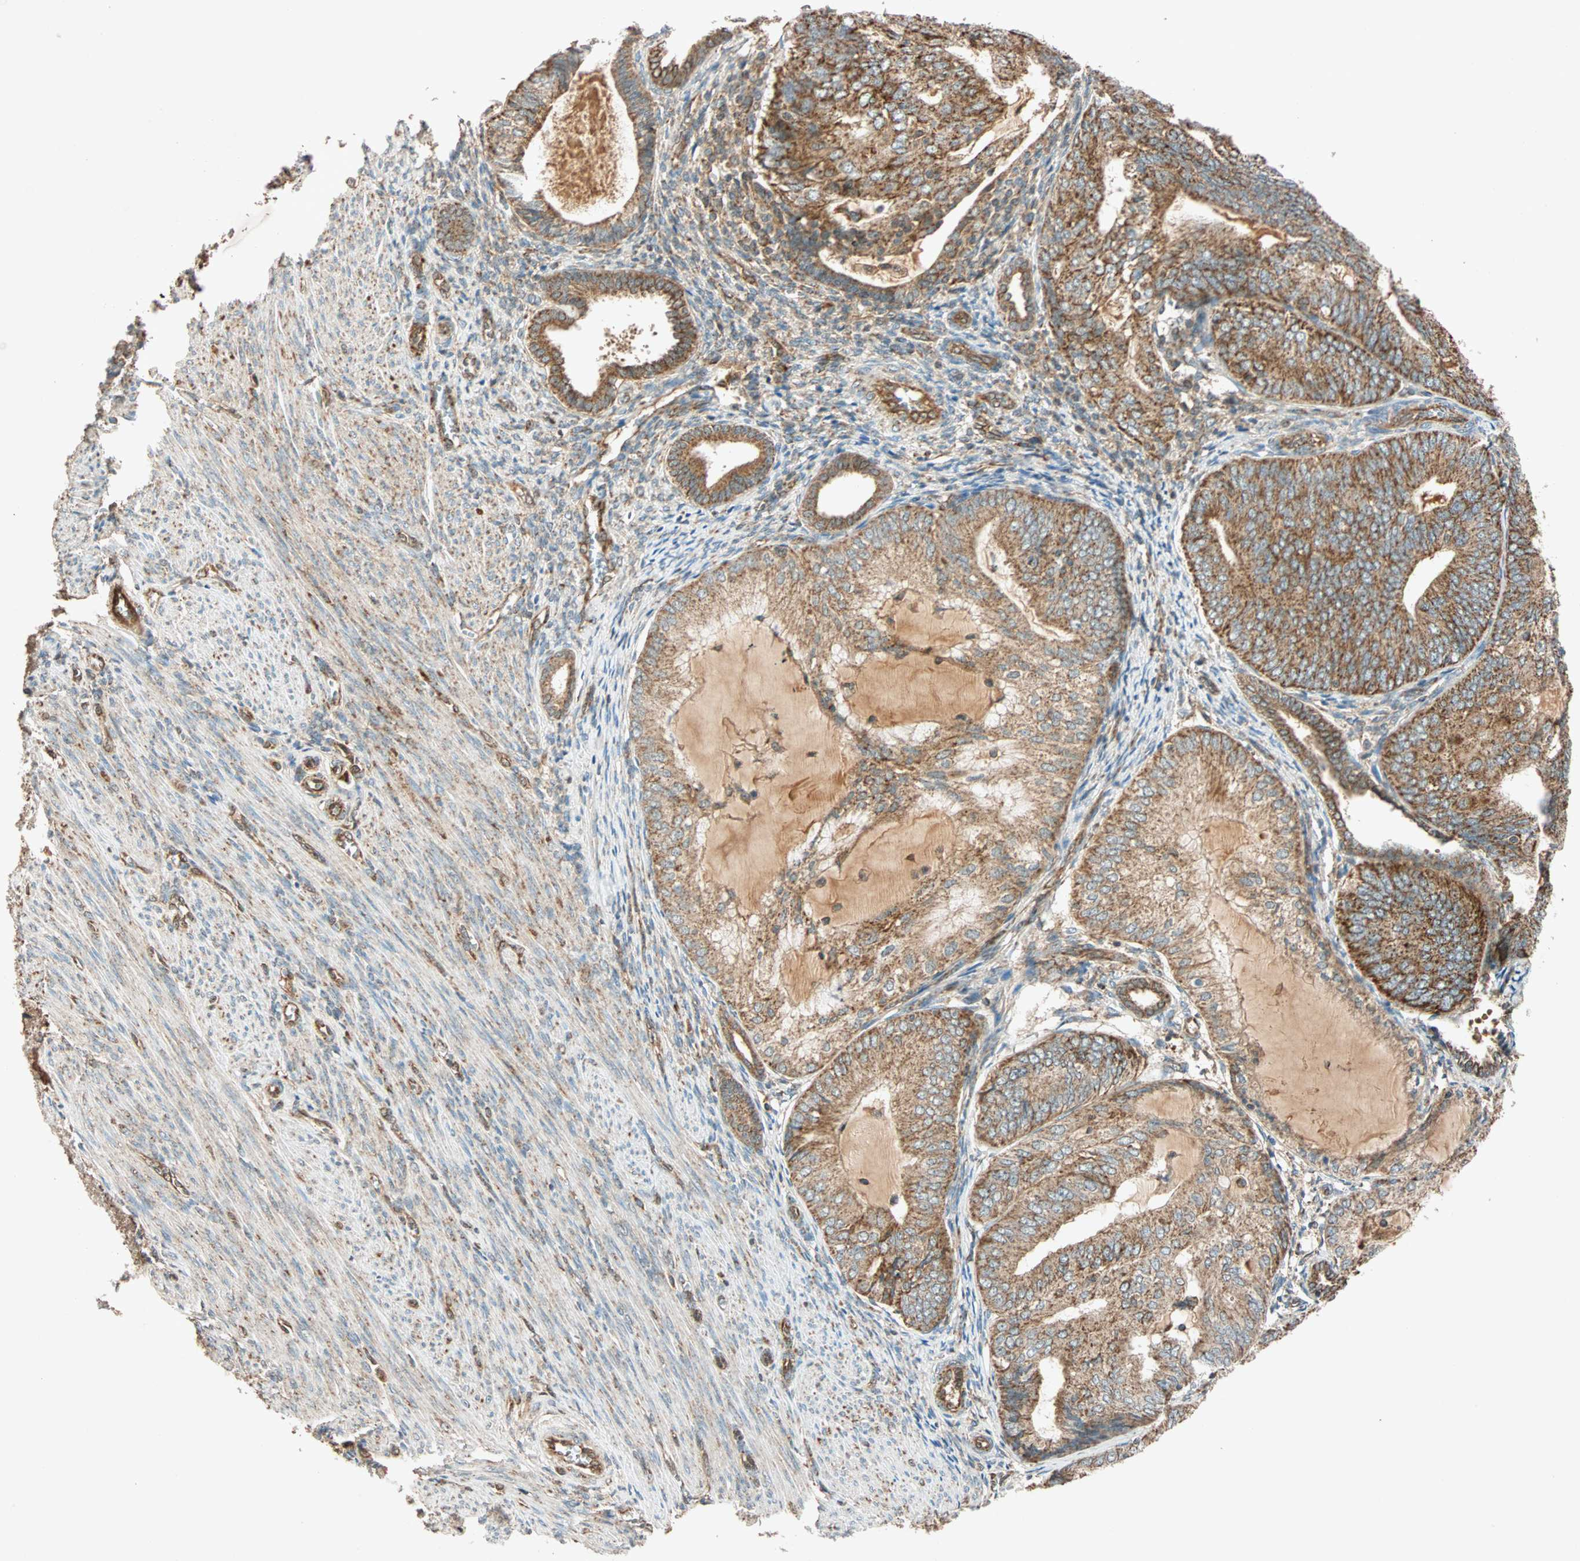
{"staining": {"intensity": "strong", "quantity": ">75%", "location": "cytoplasmic/membranous"}, "tissue": "endometrial cancer", "cell_type": "Tumor cells", "image_type": "cancer", "snomed": [{"axis": "morphology", "description": "Adenocarcinoma, NOS"}, {"axis": "topography", "description": "Endometrium"}], "caption": "A high amount of strong cytoplasmic/membranous expression is identified in approximately >75% of tumor cells in endometrial cancer (adenocarcinoma) tissue.", "gene": "MAPK1", "patient": {"sex": "female", "age": 81}}